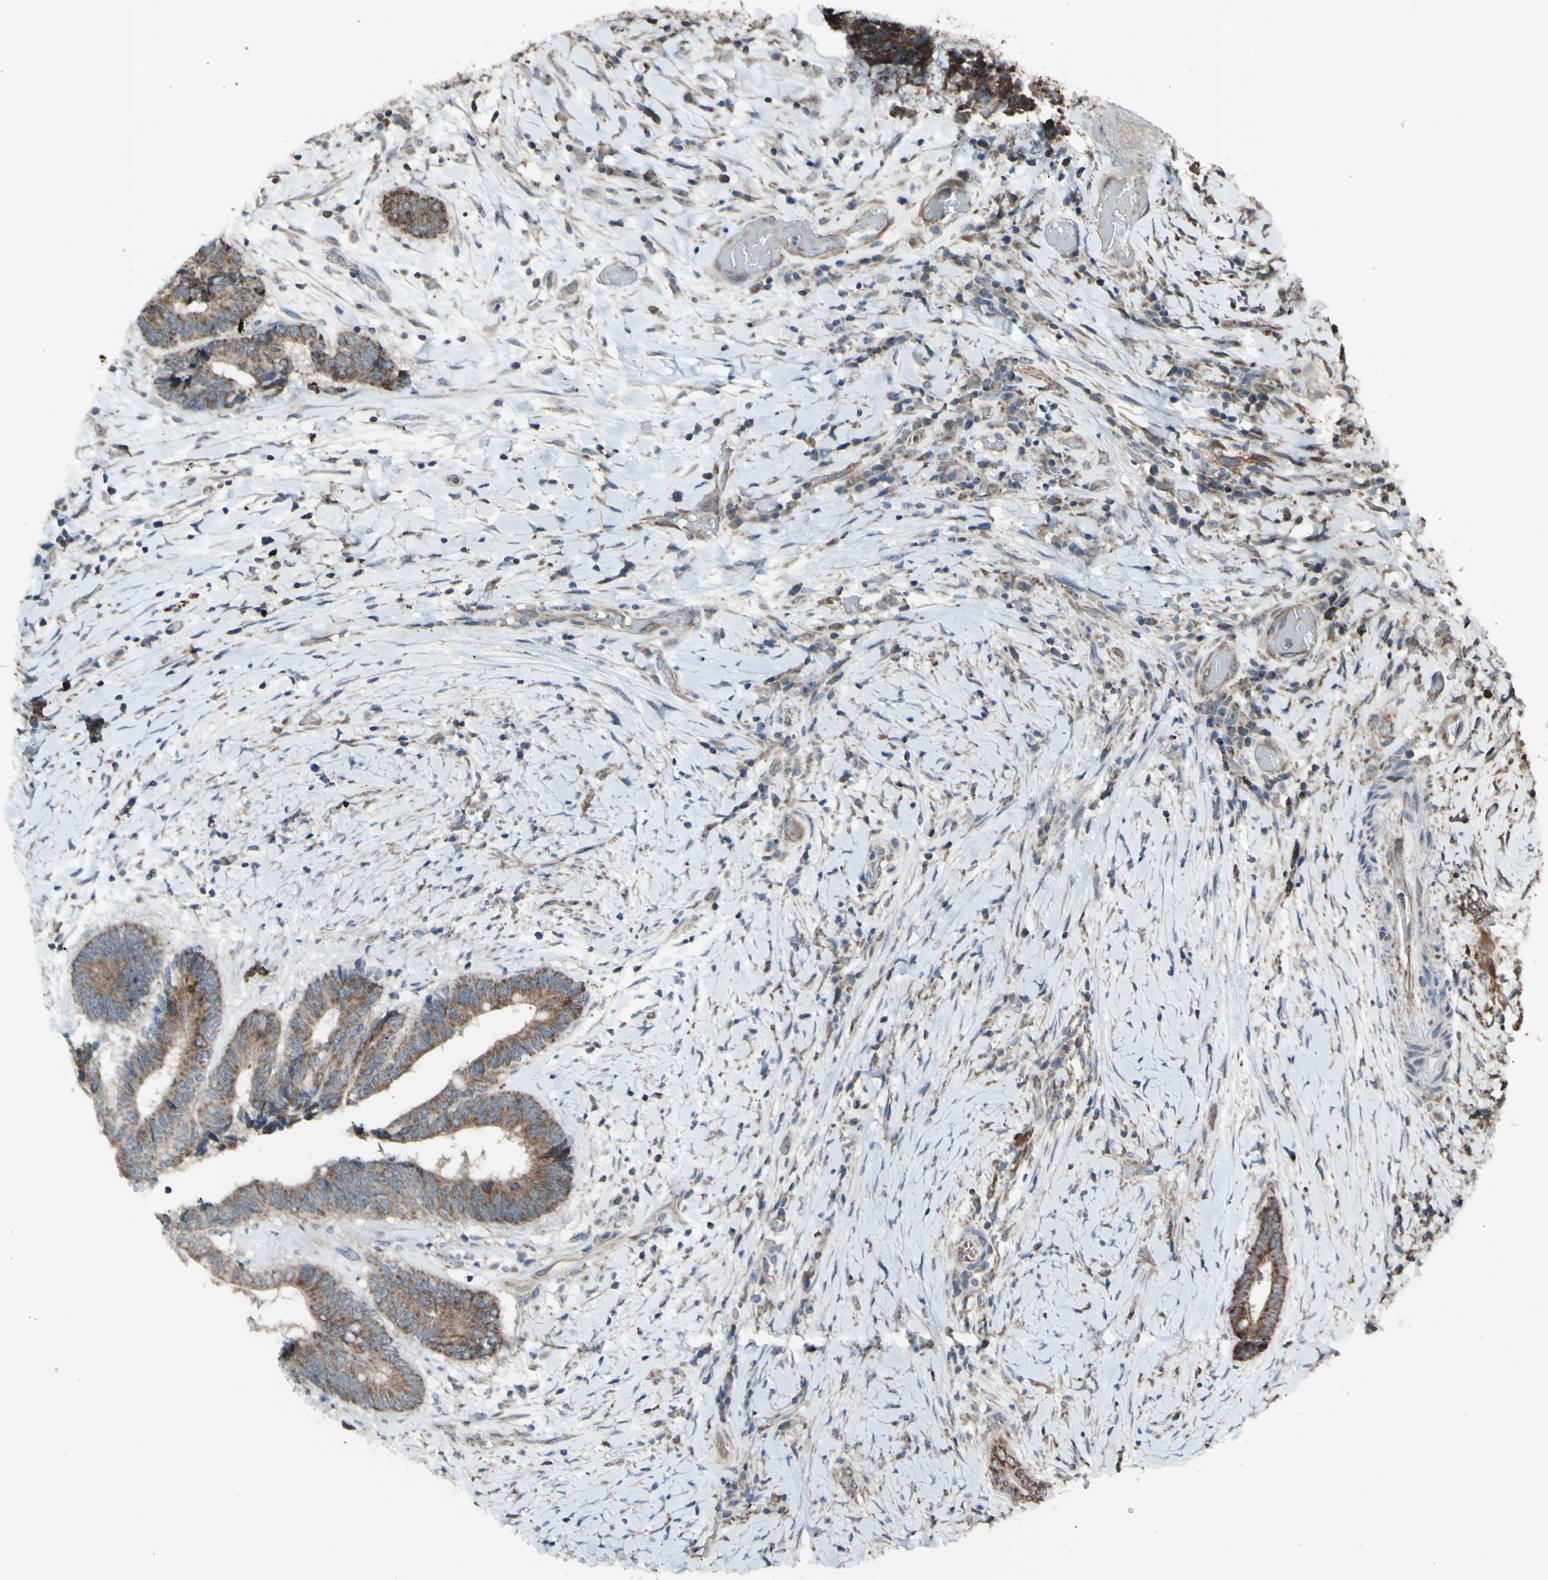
{"staining": {"intensity": "moderate", "quantity": ">75%", "location": "cytoplasmic/membranous"}, "tissue": "colorectal cancer", "cell_type": "Tumor cells", "image_type": "cancer", "snomed": [{"axis": "morphology", "description": "Adenocarcinoma, NOS"}, {"axis": "topography", "description": "Rectum"}], "caption": "Immunohistochemical staining of human colorectal cancer shows medium levels of moderate cytoplasmic/membranous protein positivity in approximately >75% of tumor cells. Nuclei are stained in blue.", "gene": "ACOT8", "patient": {"sex": "male", "age": 63}}